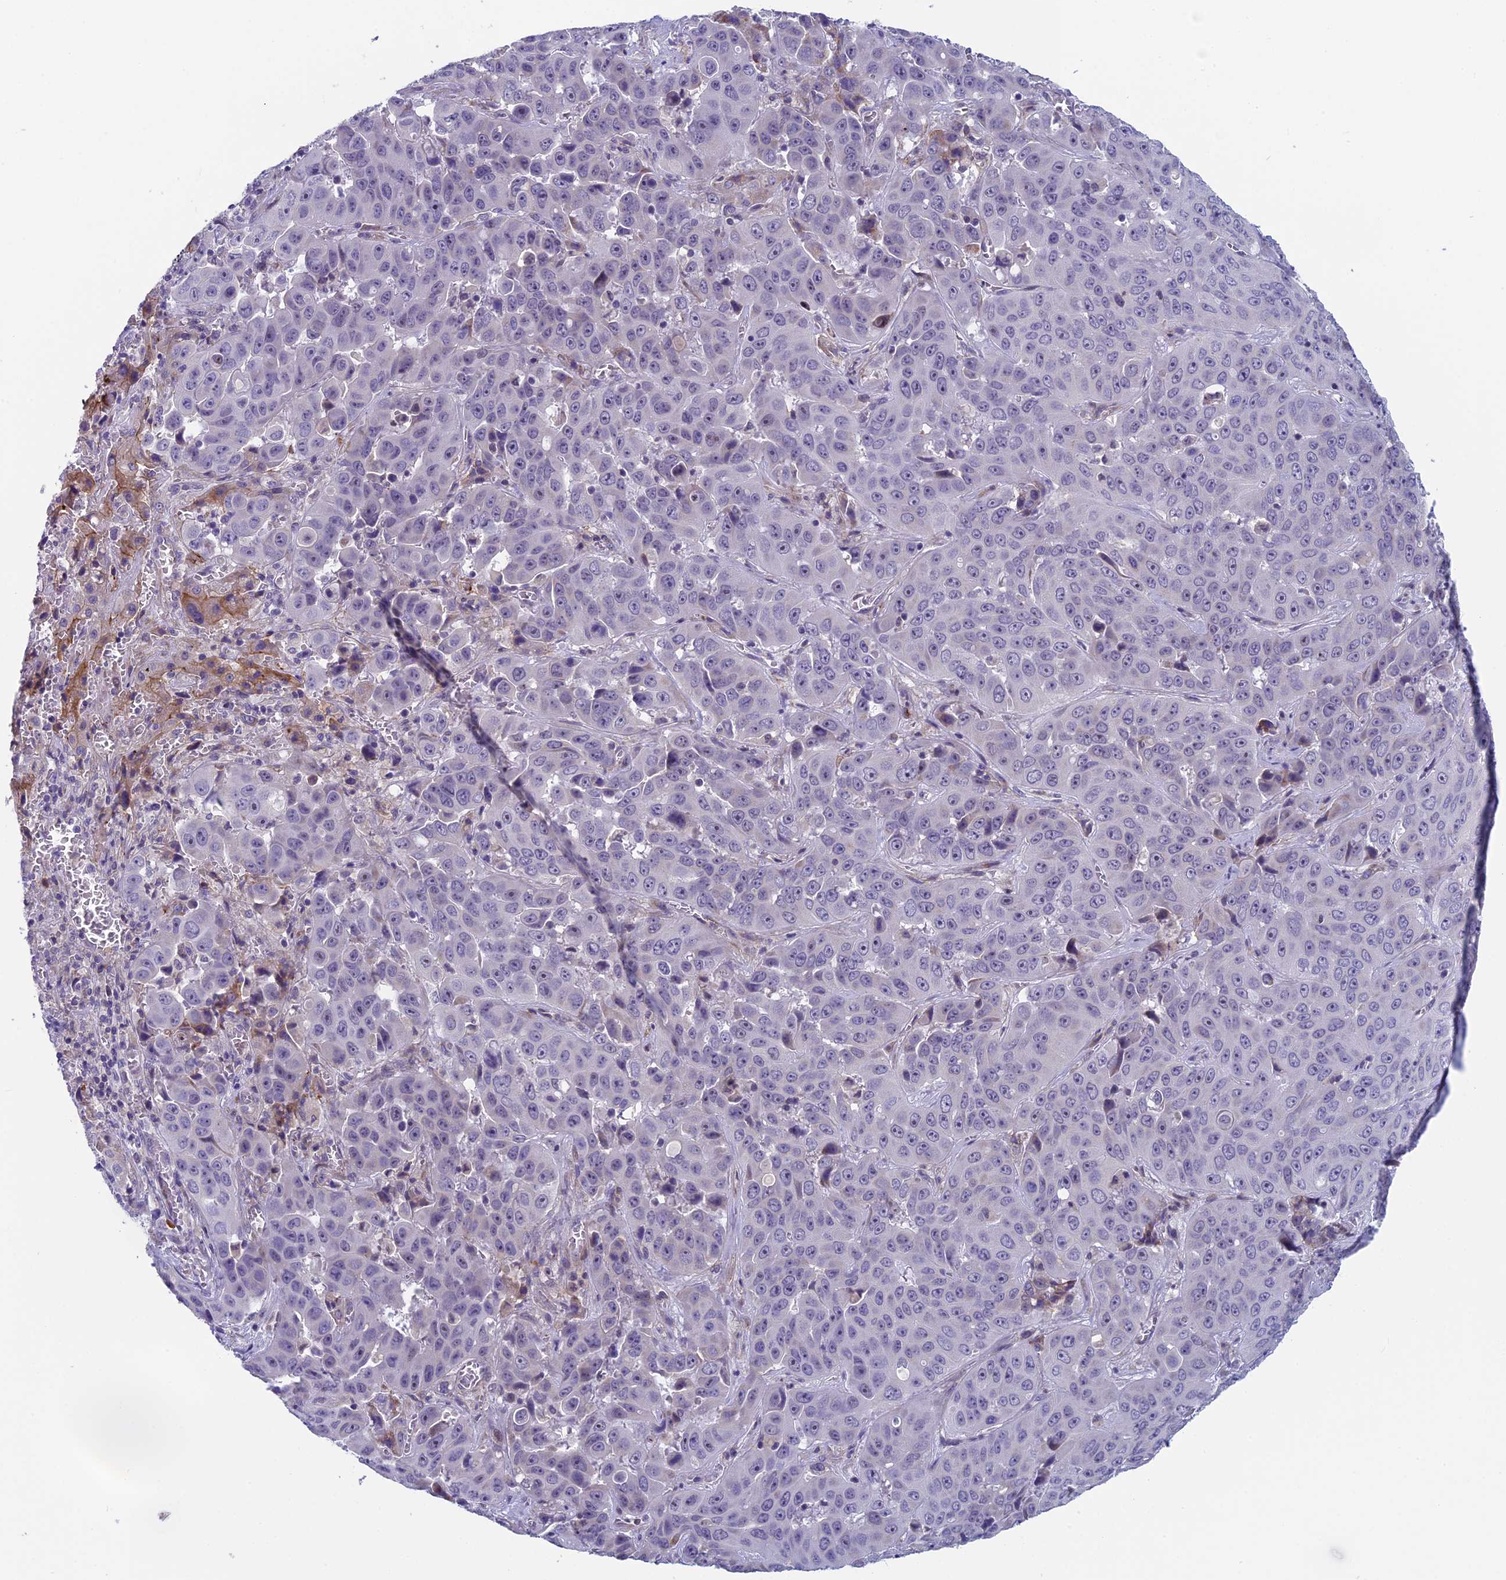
{"staining": {"intensity": "negative", "quantity": "none", "location": "none"}, "tissue": "liver cancer", "cell_type": "Tumor cells", "image_type": "cancer", "snomed": [{"axis": "morphology", "description": "Cholangiocarcinoma"}, {"axis": "topography", "description": "Liver"}], "caption": "This is a photomicrograph of IHC staining of cholangiocarcinoma (liver), which shows no expression in tumor cells.", "gene": "CNEP1R1", "patient": {"sex": "female", "age": 52}}